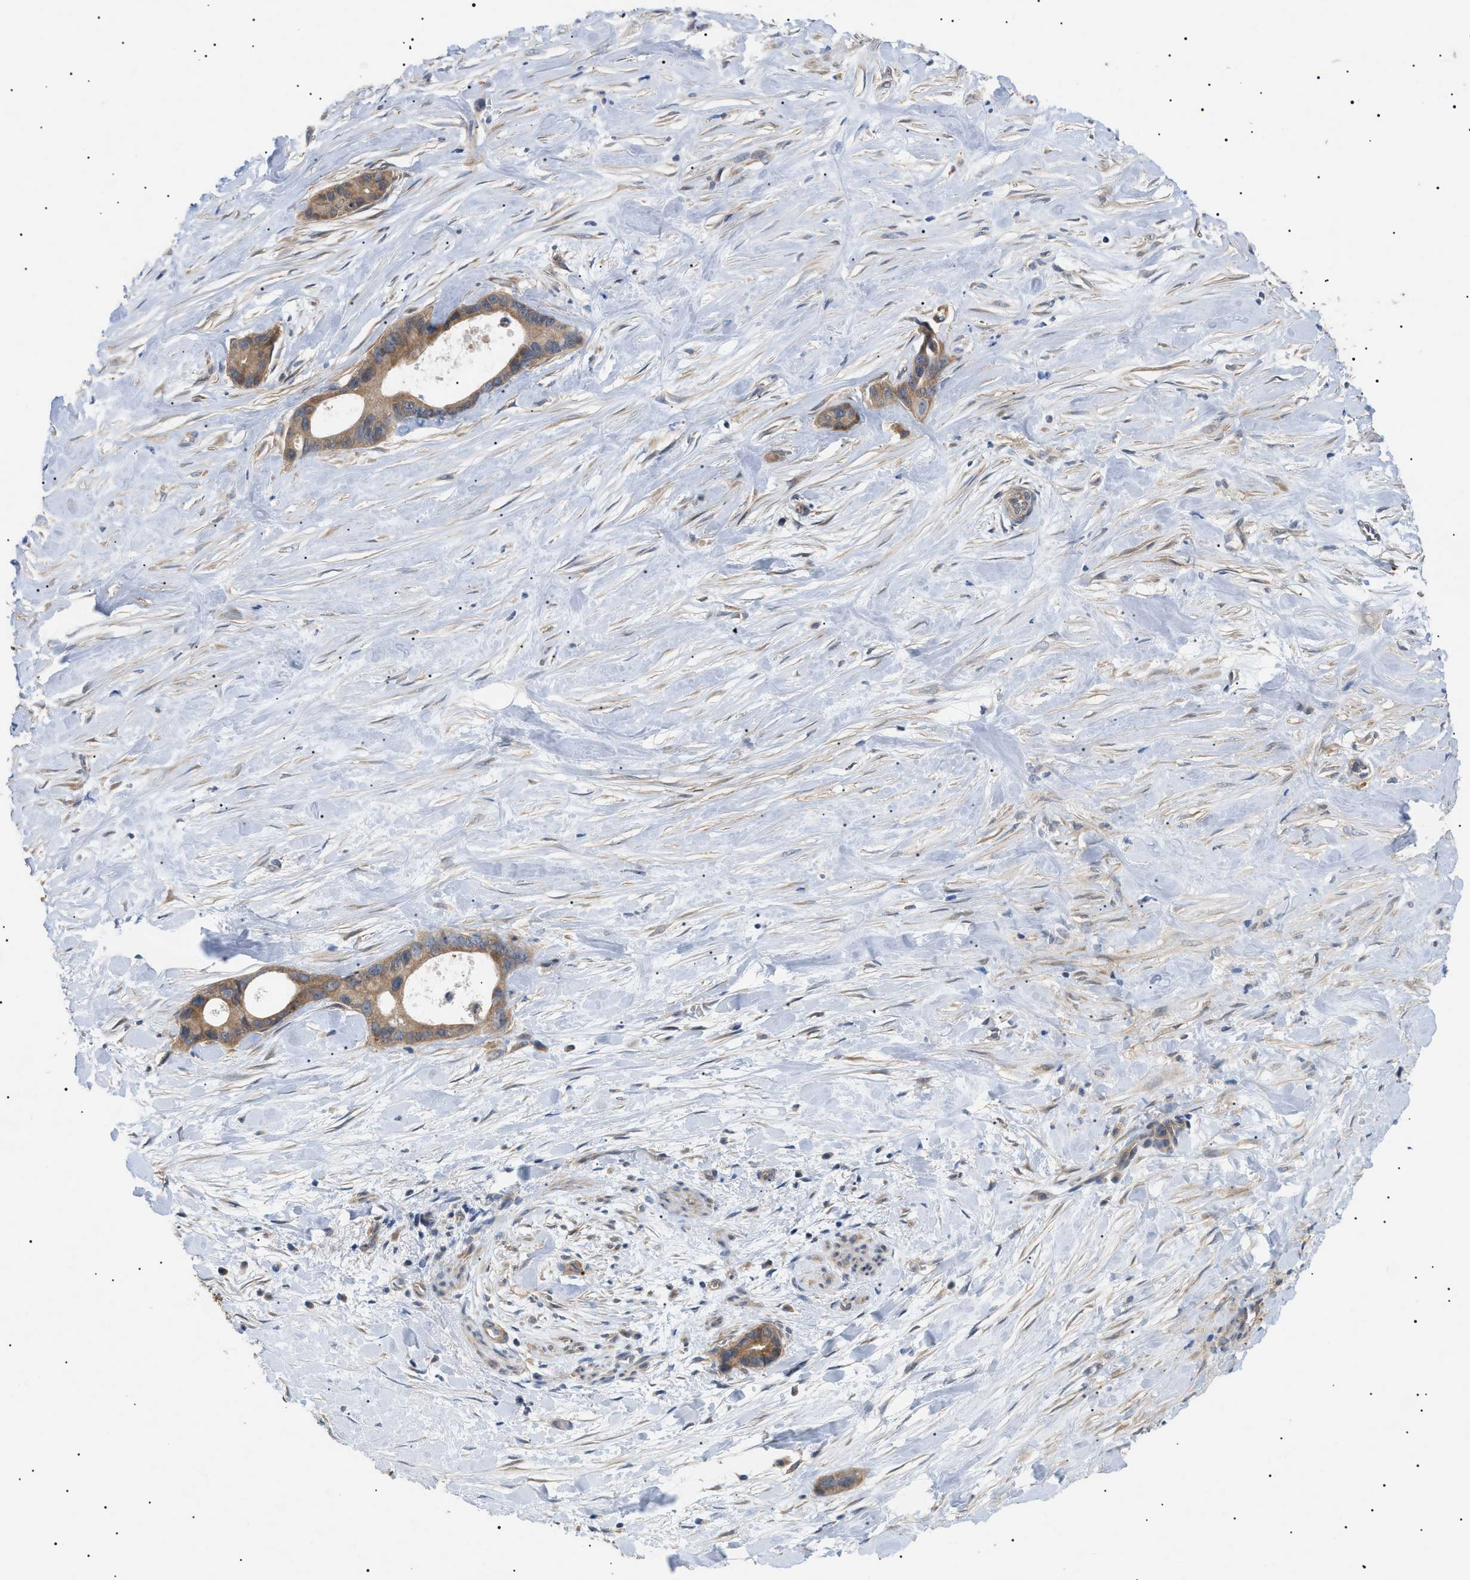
{"staining": {"intensity": "moderate", "quantity": ">75%", "location": "cytoplasmic/membranous"}, "tissue": "liver cancer", "cell_type": "Tumor cells", "image_type": "cancer", "snomed": [{"axis": "morphology", "description": "Cholangiocarcinoma"}, {"axis": "topography", "description": "Liver"}], "caption": "Tumor cells exhibit medium levels of moderate cytoplasmic/membranous positivity in approximately >75% of cells in cholangiocarcinoma (liver). (brown staining indicates protein expression, while blue staining denotes nuclei).", "gene": "IRS2", "patient": {"sex": "female", "age": 55}}